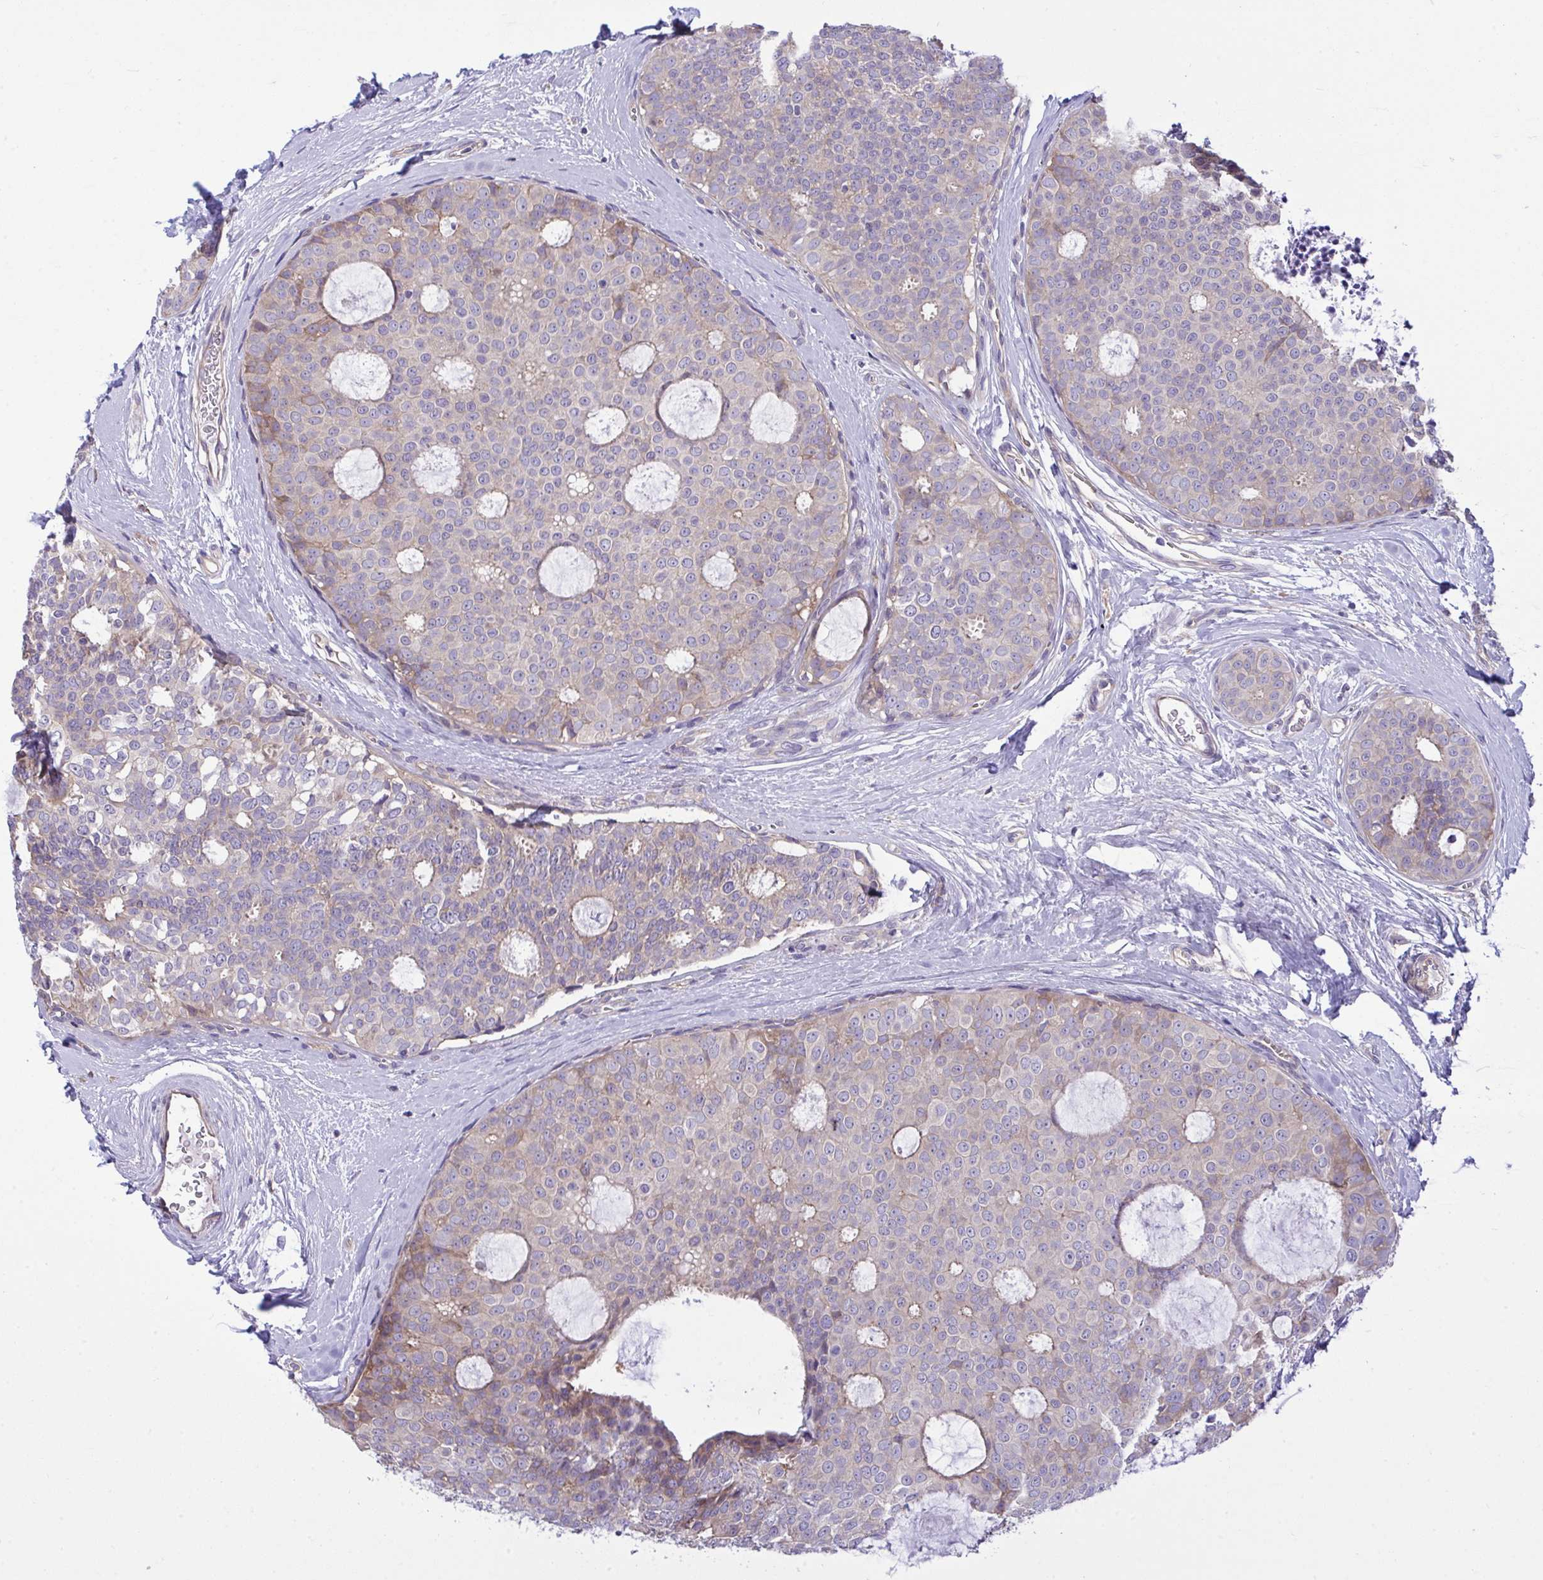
{"staining": {"intensity": "negative", "quantity": "none", "location": "none"}, "tissue": "breast cancer", "cell_type": "Tumor cells", "image_type": "cancer", "snomed": [{"axis": "morphology", "description": "Duct carcinoma"}, {"axis": "topography", "description": "Breast"}], "caption": "Breast cancer stained for a protein using IHC demonstrates no expression tumor cells.", "gene": "GRB14", "patient": {"sex": "female", "age": 45}}